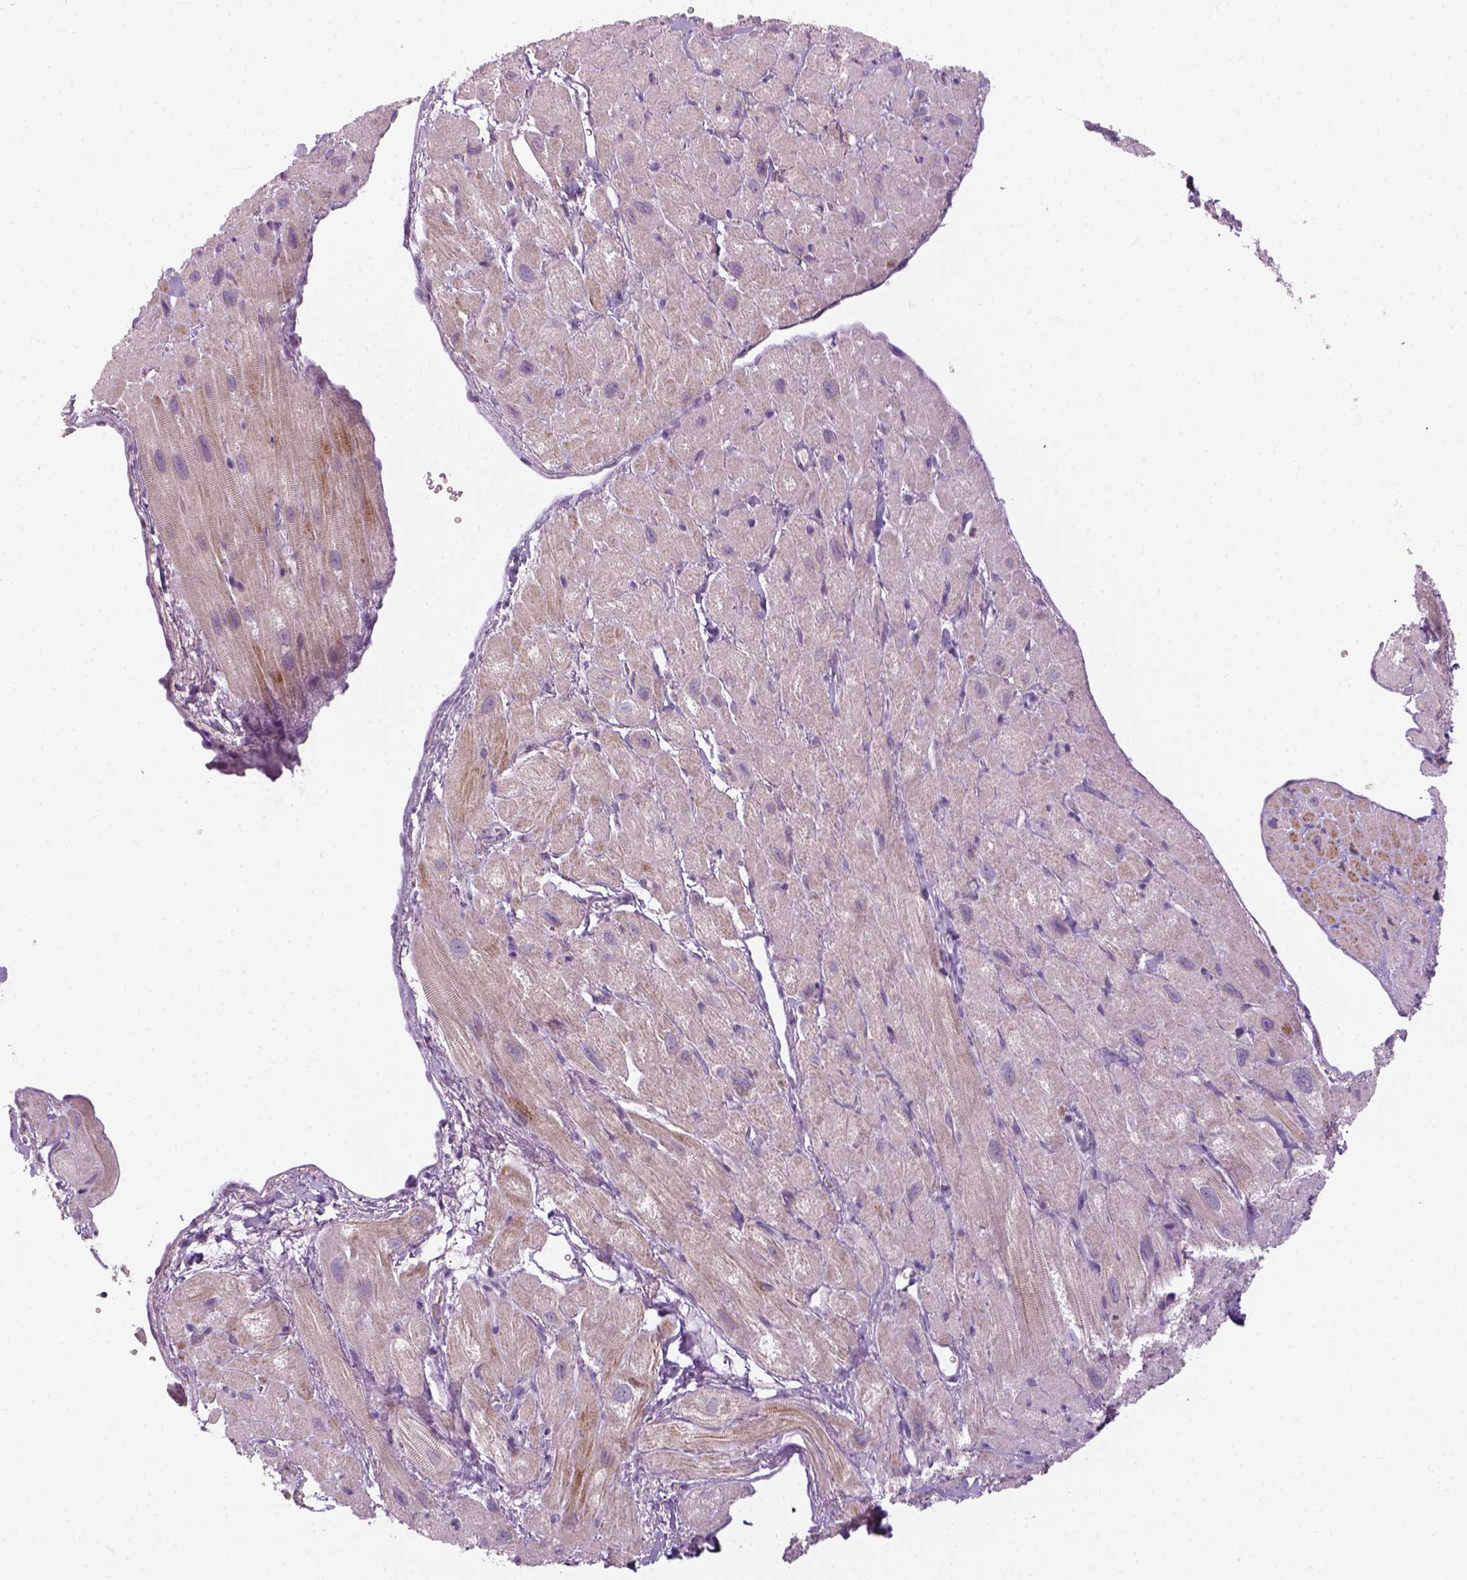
{"staining": {"intensity": "negative", "quantity": "none", "location": "none"}, "tissue": "heart muscle", "cell_type": "Cardiomyocytes", "image_type": "normal", "snomed": [{"axis": "morphology", "description": "Normal tissue, NOS"}, {"axis": "topography", "description": "Heart"}], "caption": "Immunohistochemistry of normal heart muscle exhibits no expression in cardiomyocytes.", "gene": "GFI1B", "patient": {"sex": "female", "age": 62}}